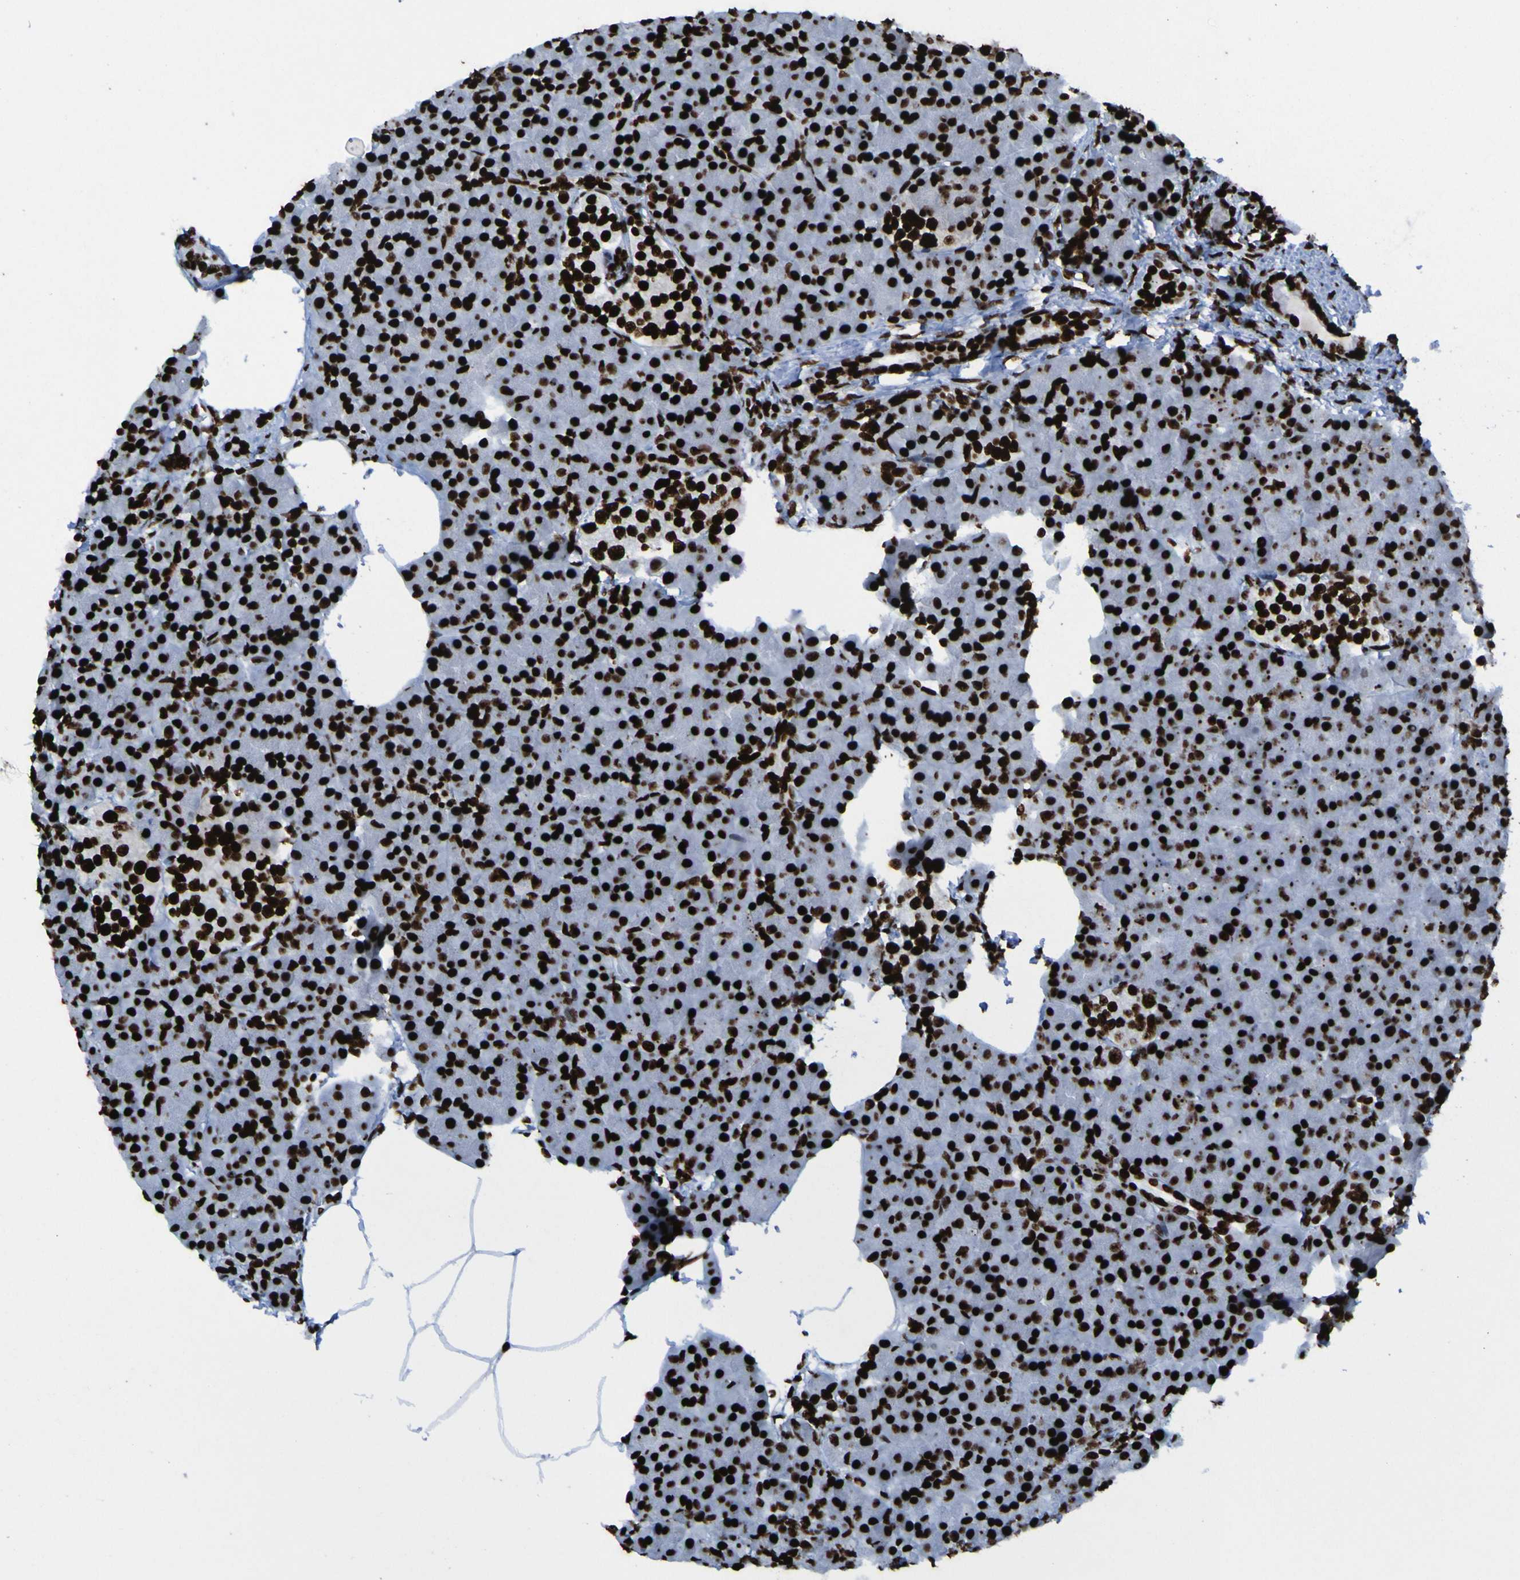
{"staining": {"intensity": "strong", "quantity": ">75%", "location": "nuclear"}, "tissue": "pancreas", "cell_type": "Exocrine glandular cells", "image_type": "normal", "snomed": [{"axis": "morphology", "description": "Normal tissue, NOS"}, {"axis": "topography", "description": "Pancreas"}], "caption": "A high amount of strong nuclear expression is identified in about >75% of exocrine glandular cells in unremarkable pancreas.", "gene": "NPM1", "patient": {"sex": "female", "age": 70}}